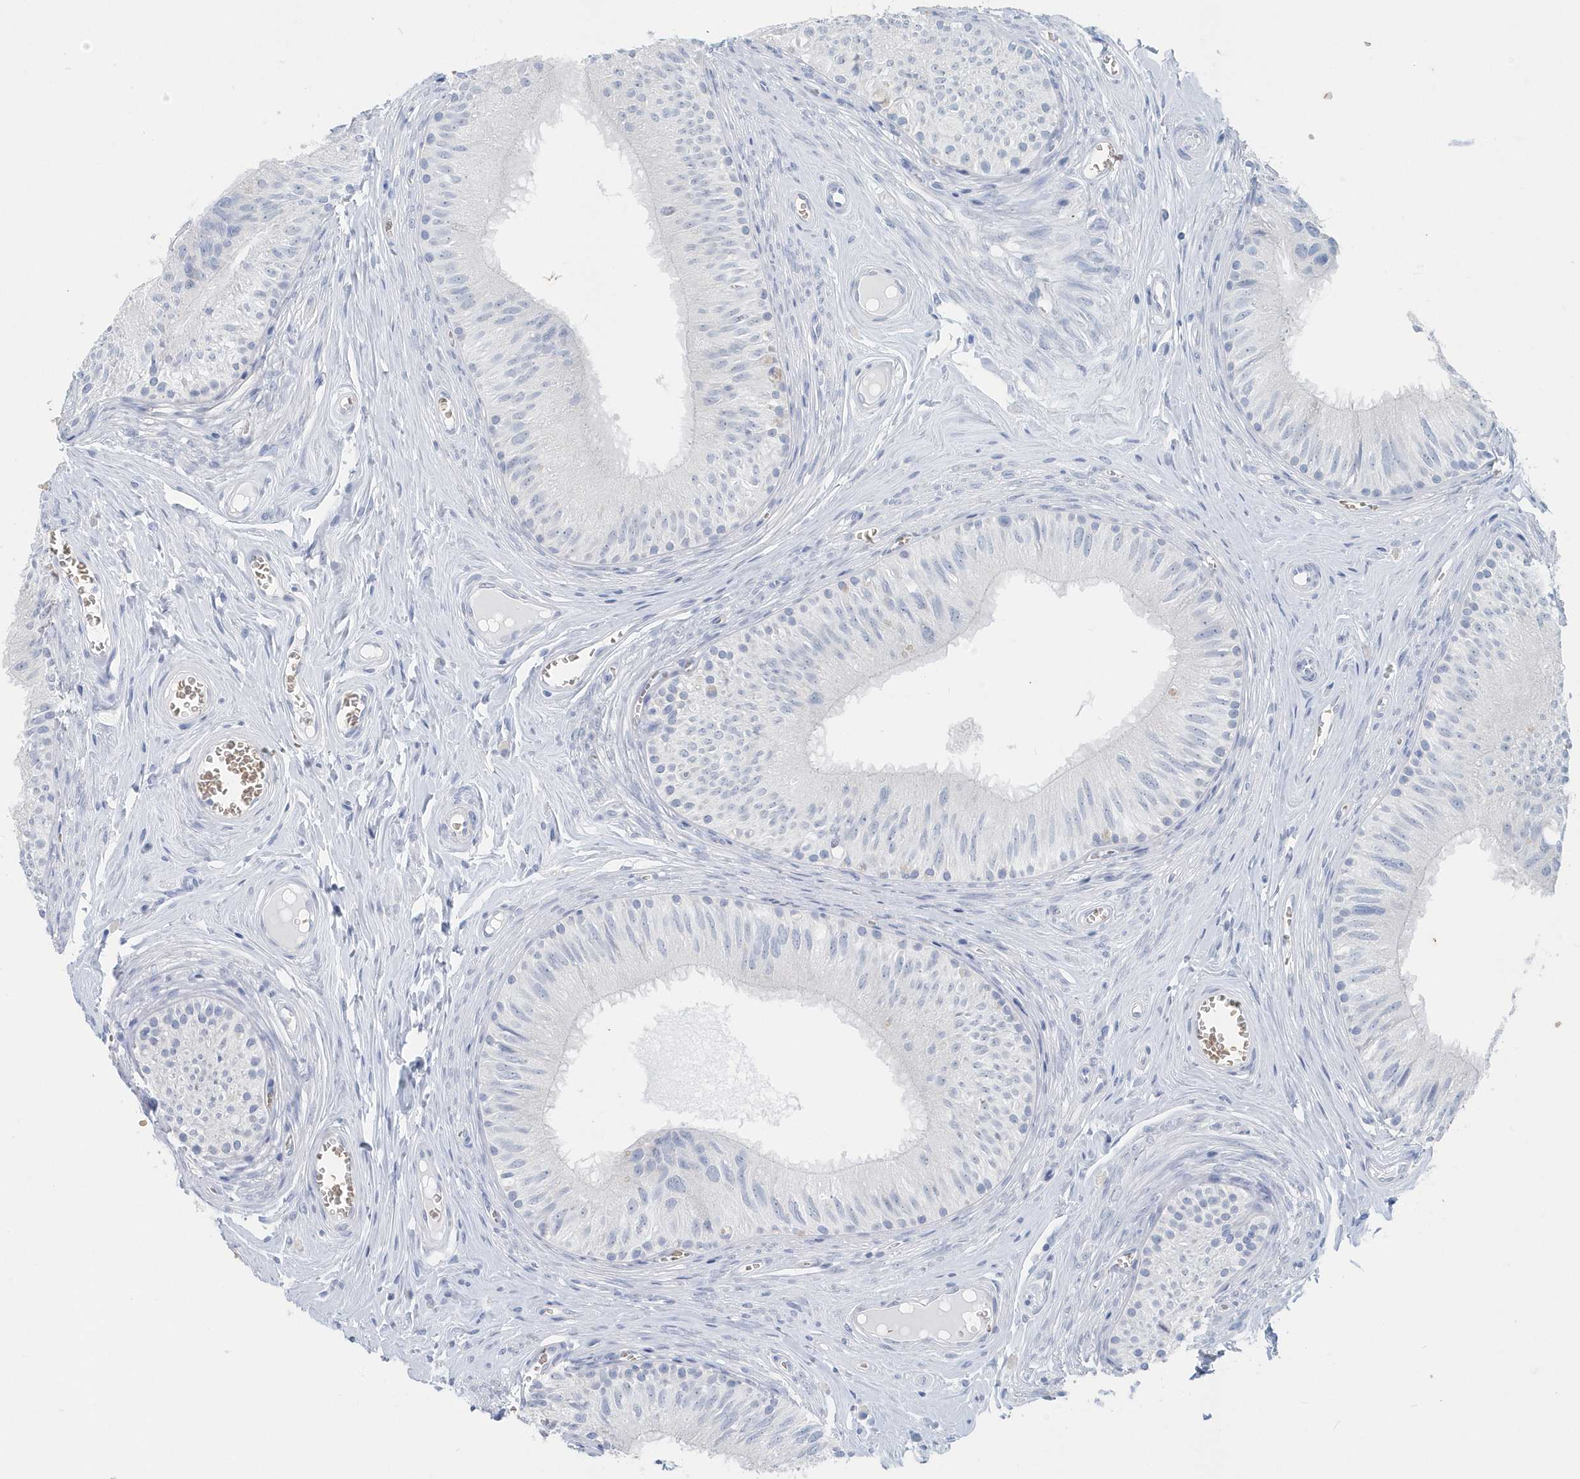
{"staining": {"intensity": "negative", "quantity": "none", "location": "none"}, "tissue": "epididymis", "cell_type": "Glandular cells", "image_type": "normal", "snomed": [{"axis": "morphology", "description": "Normal tissue, NOS"}, {"axis": "topography", "description": "Epididymis"}], "caption": "This is a photomicrograph of IHC staining of normal epididymis, which shows no positivity in glandular cells. Brightfield microscopy of immunohistochemistry (IHC) stained with DAB (3,3'-diaminobenzidine) (brown) and hematoxylin (blue), captured at high magnification.", "gene": "HBA2", "patient": {"sex": "male", "age": 46}}